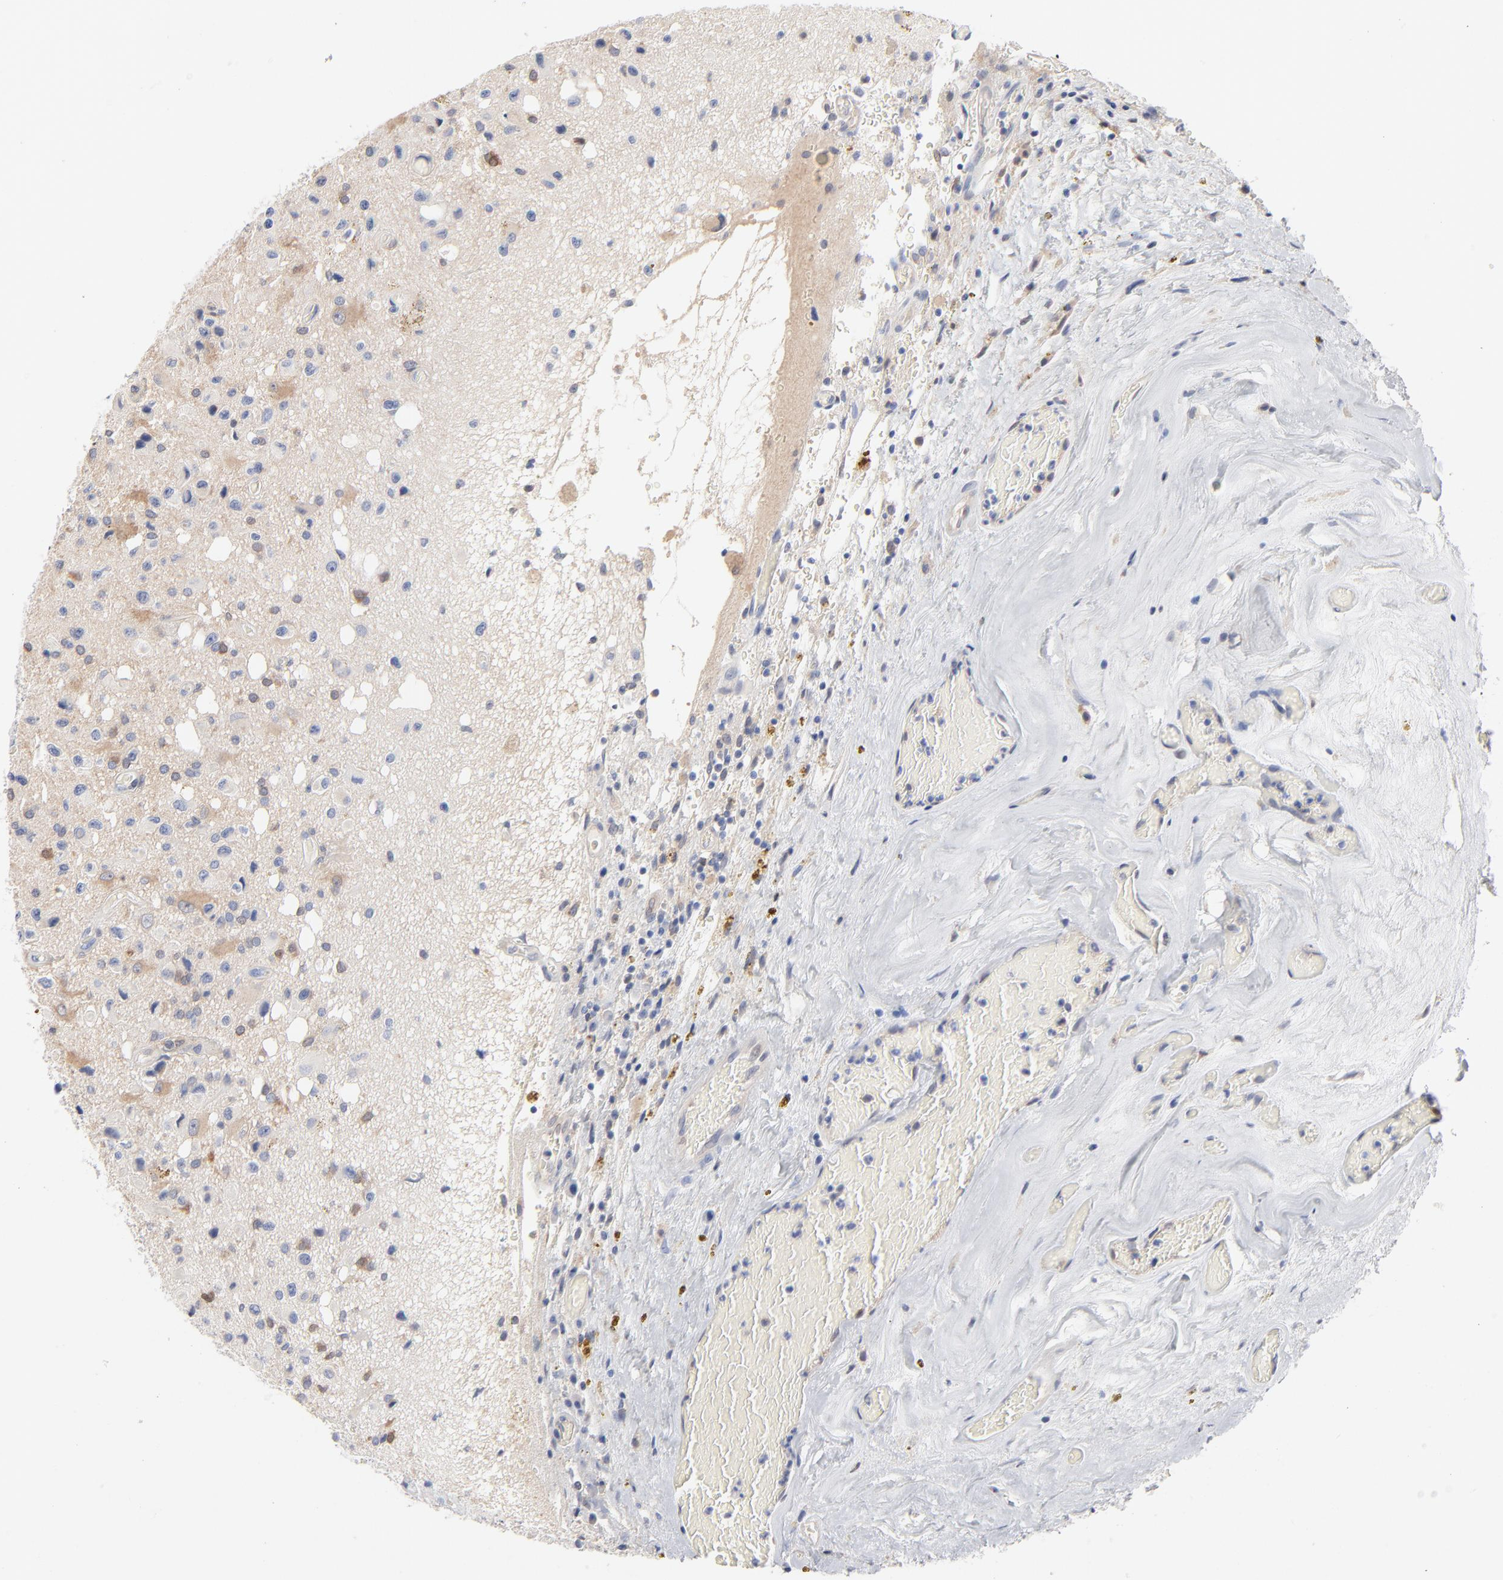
{"staining": {"intensity": "weak", "quantity": "25%-75%", "location": "cytoplasmic/membranous"}, "tissue": "glioma", "cell_type": "Tumor cells", "image_type": "cancer", "snomed": [{"axis": "morphology", "description": "Glioma, malignant, Low grade"}, {"axis": "topography", "description": "Brain"}], "caption": "High-power microscopy captured an immunohistochemistry (IHC) photomicrograph of low-grade glioma (malignant), revealing weak cytoplasmic/membranous staining in approximately 25%-75% of tumor cells.", "gene": "ARRB1", "patient": {"sex": "male", "age": 58}}